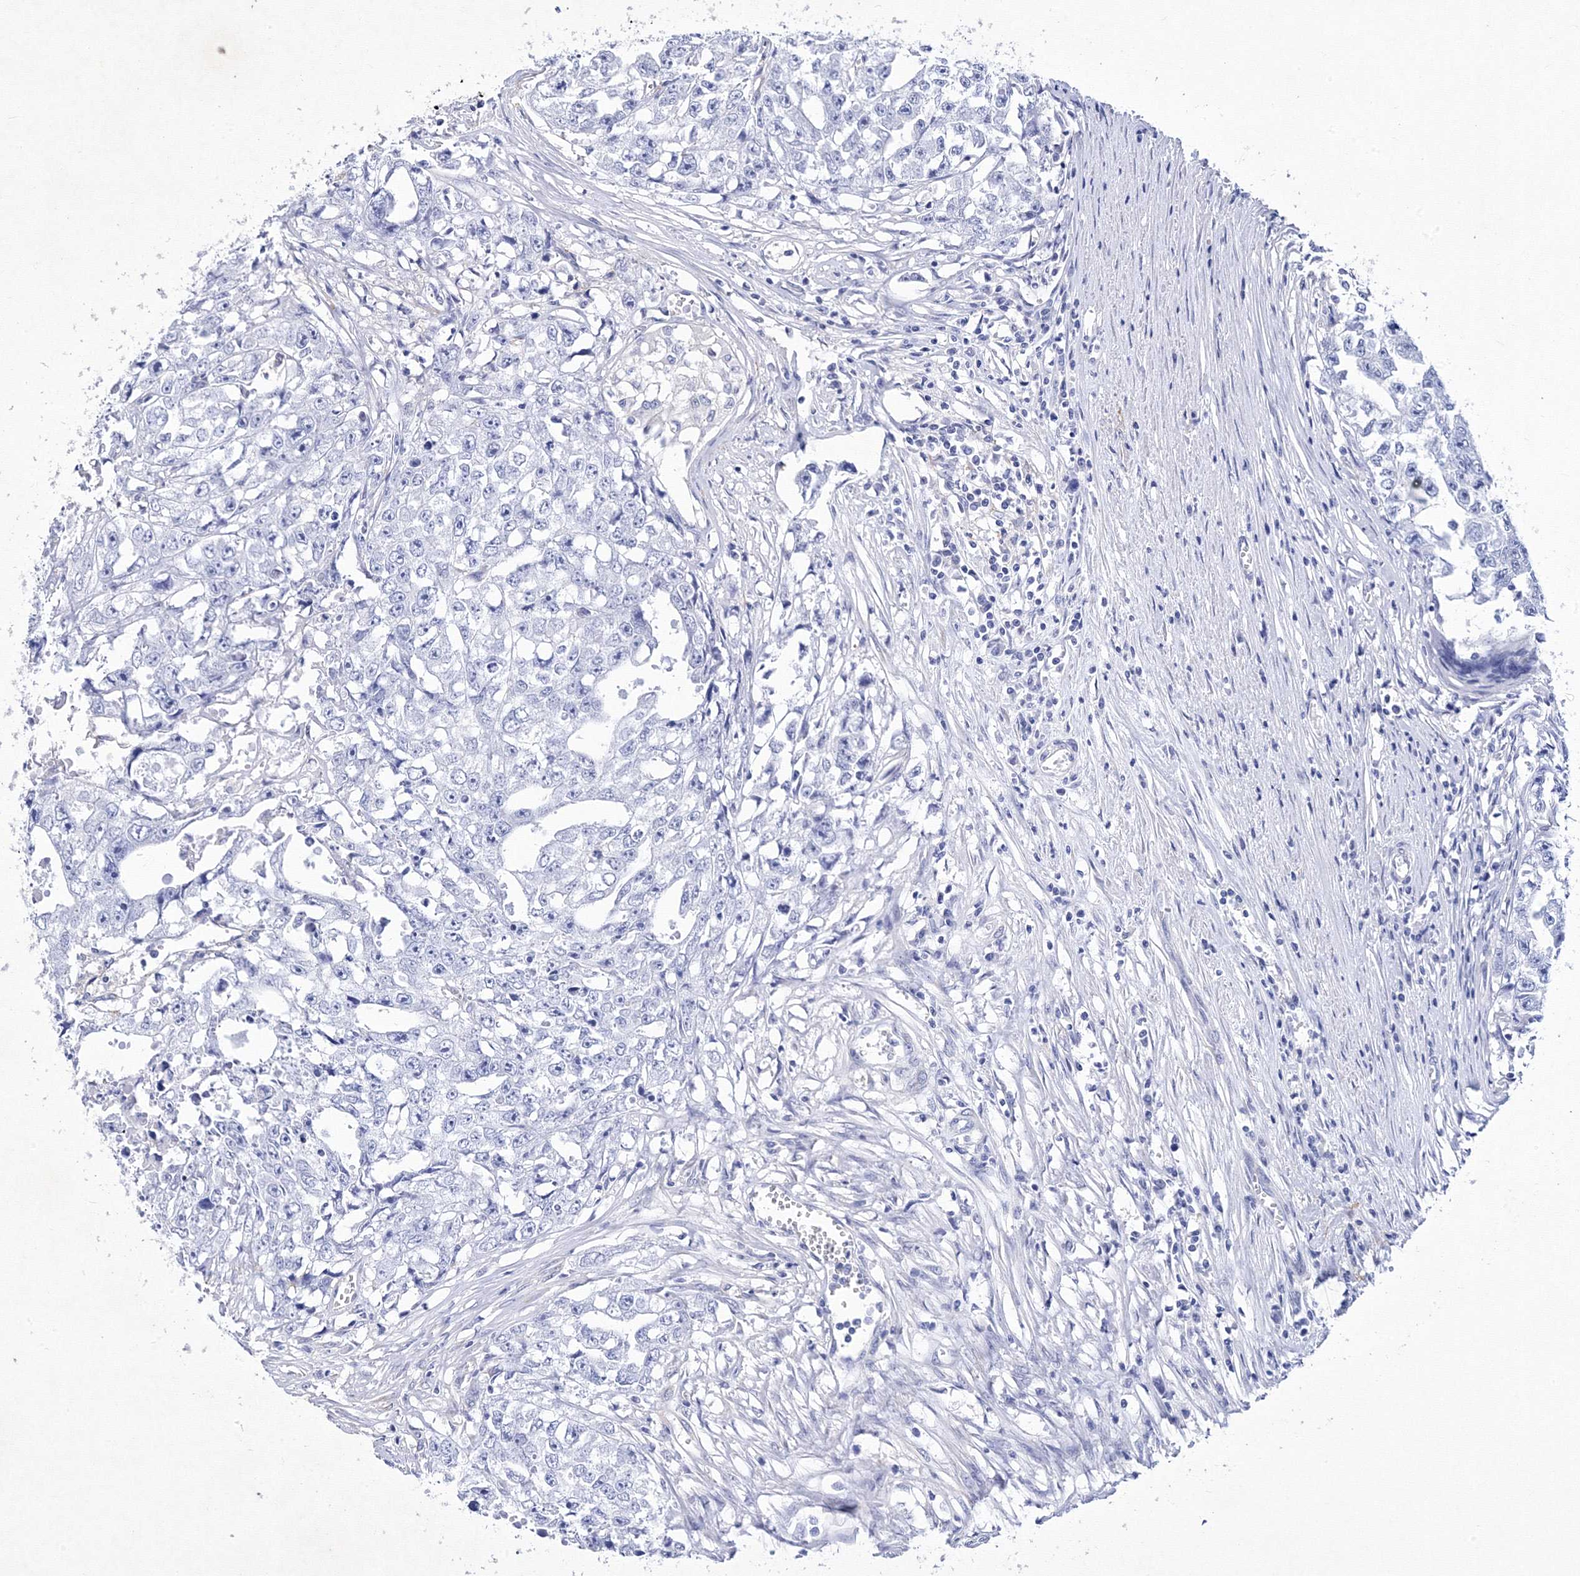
{"staining": {"intensity": "negative", "quantity": "none", "location": "none"}, "tissue": "testis cancer", "cell_type": "Tumor cells", "image_type": "cancer", "snomed": [{"axis": "morphology", "description": "Seminoma, NOS"}, {"axis": "morphology", "description": "Carcinoma, Embryonal, NOS"}, {"axis": "topography", "description": "Testis"}], "caption": "DAB (3,3'-diaminobenzidine) immunohistochemical staining of embryonal carcinoma (testis) shows no significant expression in tumor cells. (DAB (3,3'-diaminobenzidine) IHC, high magnification).", "gene": "SNX18", "patient": {"sex": "male", "age": 43}}